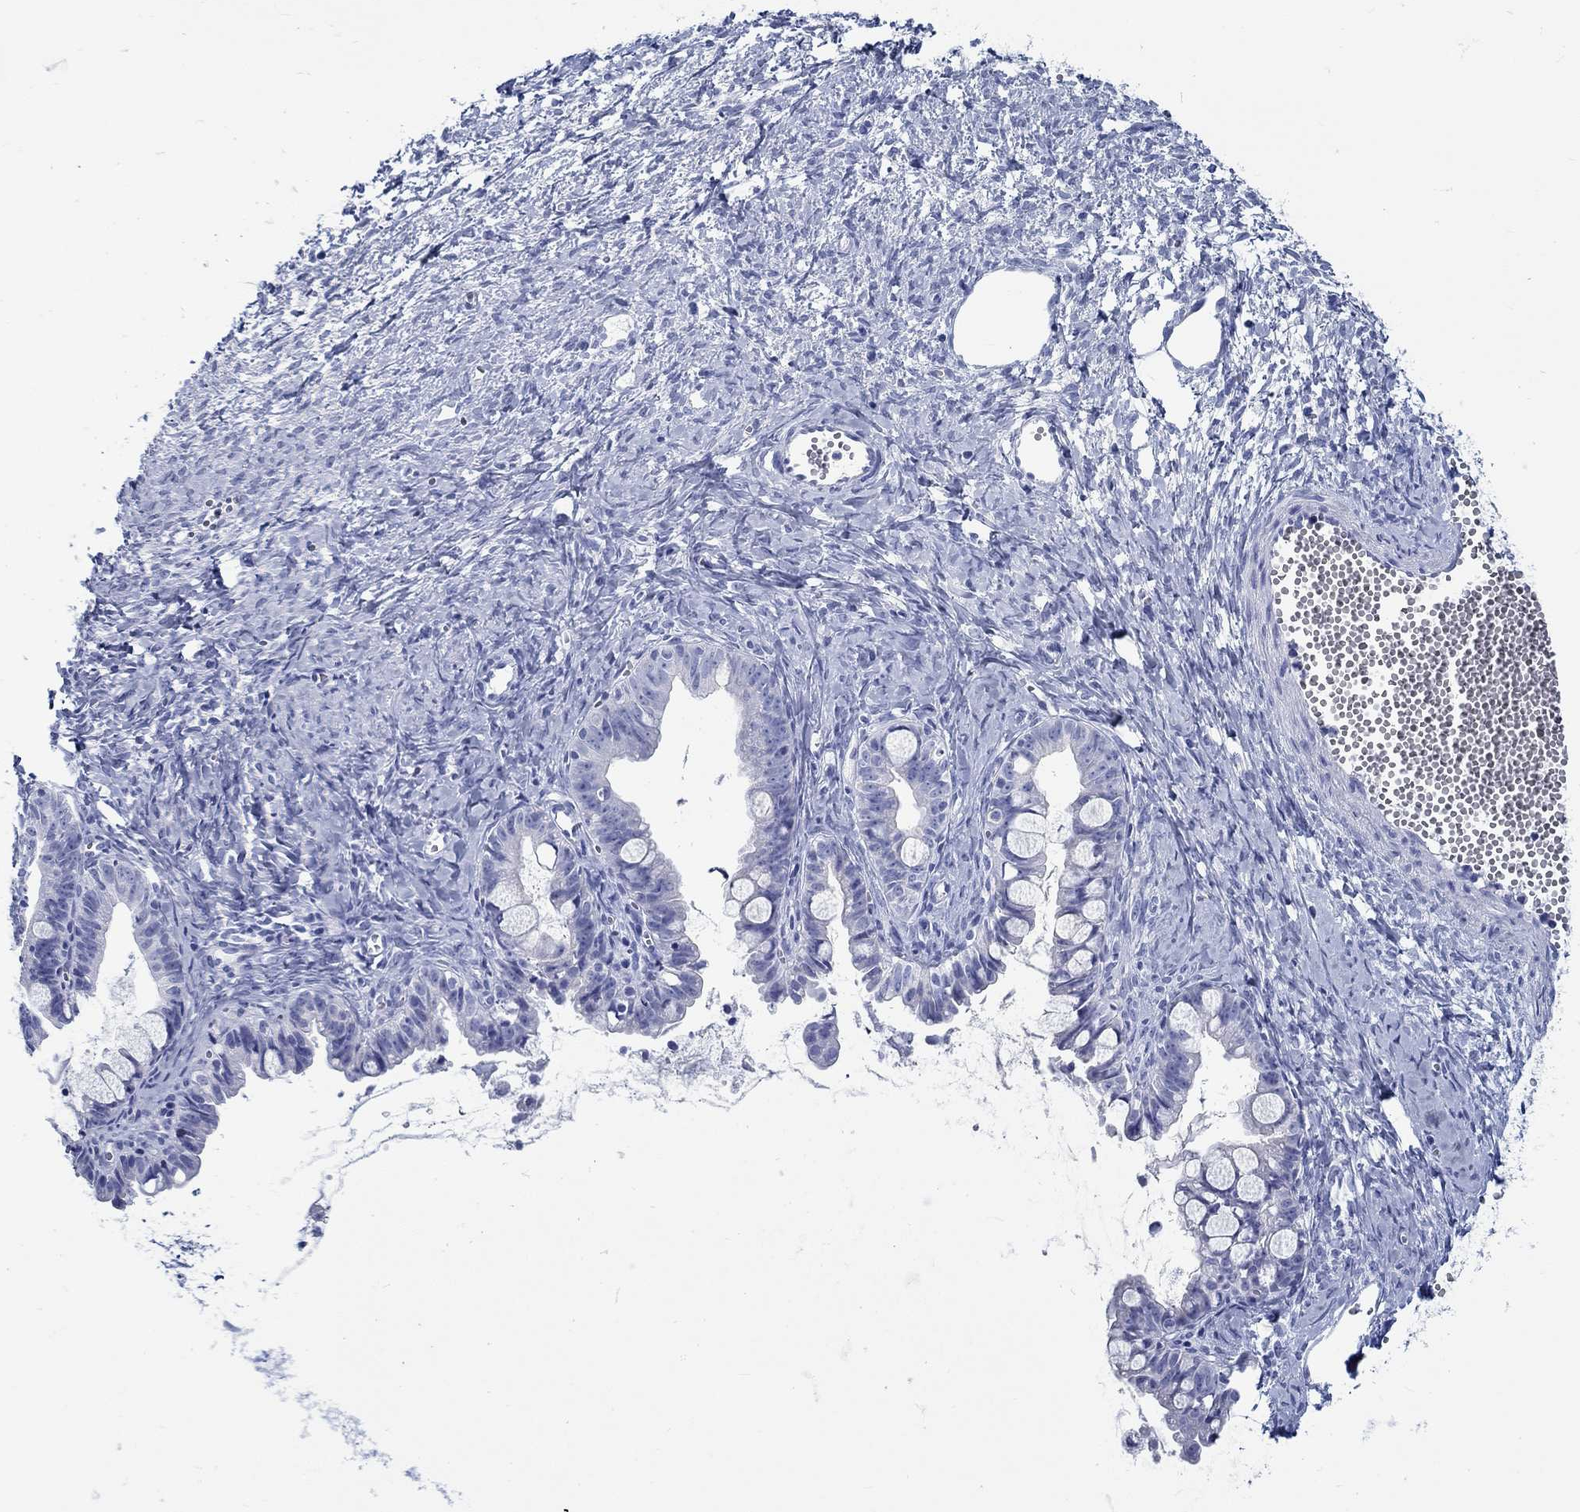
{"staining": {"intensity": "negative", "quantity": "none", "location": "none"}, "tissue": "ovarian cancer", "cell_type": "Tumor cells", "image_type": "cancer", "snomed": [{"axis": "morphology", "description": "Cystadenocarcinoma, mucinous, NOS"}, {"axis": "topography", "description": "Ovary"}], "caption": "High magnification brightfield microscopy of ovarian cancer stained with DAB (brown) and counterstained with hematoxylin (blue): tumor cells show no significant expression. Brightfield microscopy of immunohistochemistry (IHC) stained with DAB (brown) and hematoxylin (blue), captured at high magnification.", "gene": "RD3L", "patient": {"sex": "female", "age": 63}}